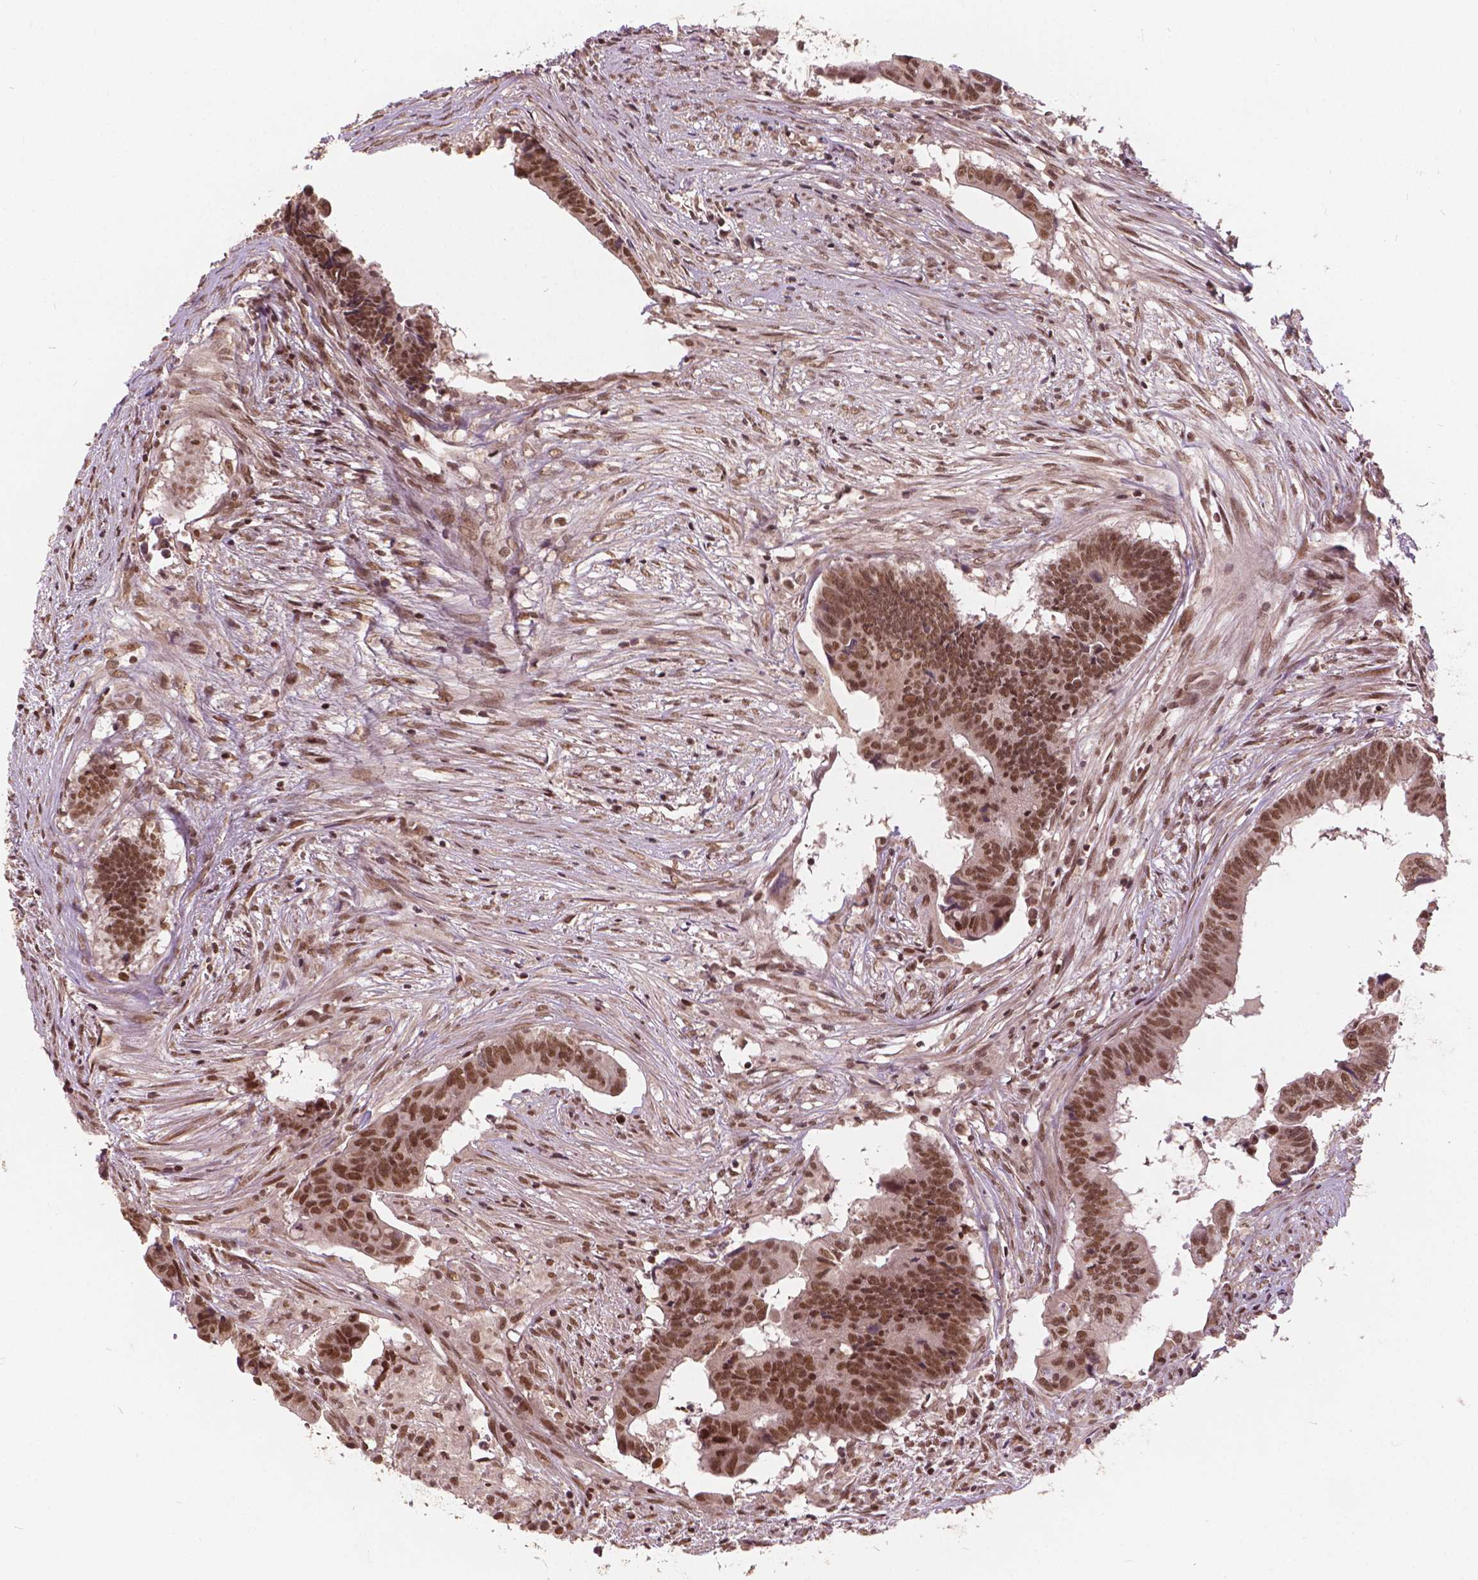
{"staining": {"intensity": "moderate", "quantity": ">75%", "location": "nuclear"}, "tissue": "colorectal cancer", "cell_type": "Tumor cells", "image_type": "cancer", "snomed": [{"axis": "morphology", "description": "Adenocarcinoma, NOS"}, {"axis": "topography", "description": "Colon"}], "caption": "Immunohistochemistry micrograph of neoplastic tissue: human colorectal adenocarcinoma stained using IHC reveals medium levels of moderate protein expression localized specifically in the nuclear of tumor cells, appearing as a nuclear brown color.", "gene": "GPS2", "patient": {"sex": "female", "age": 82}}